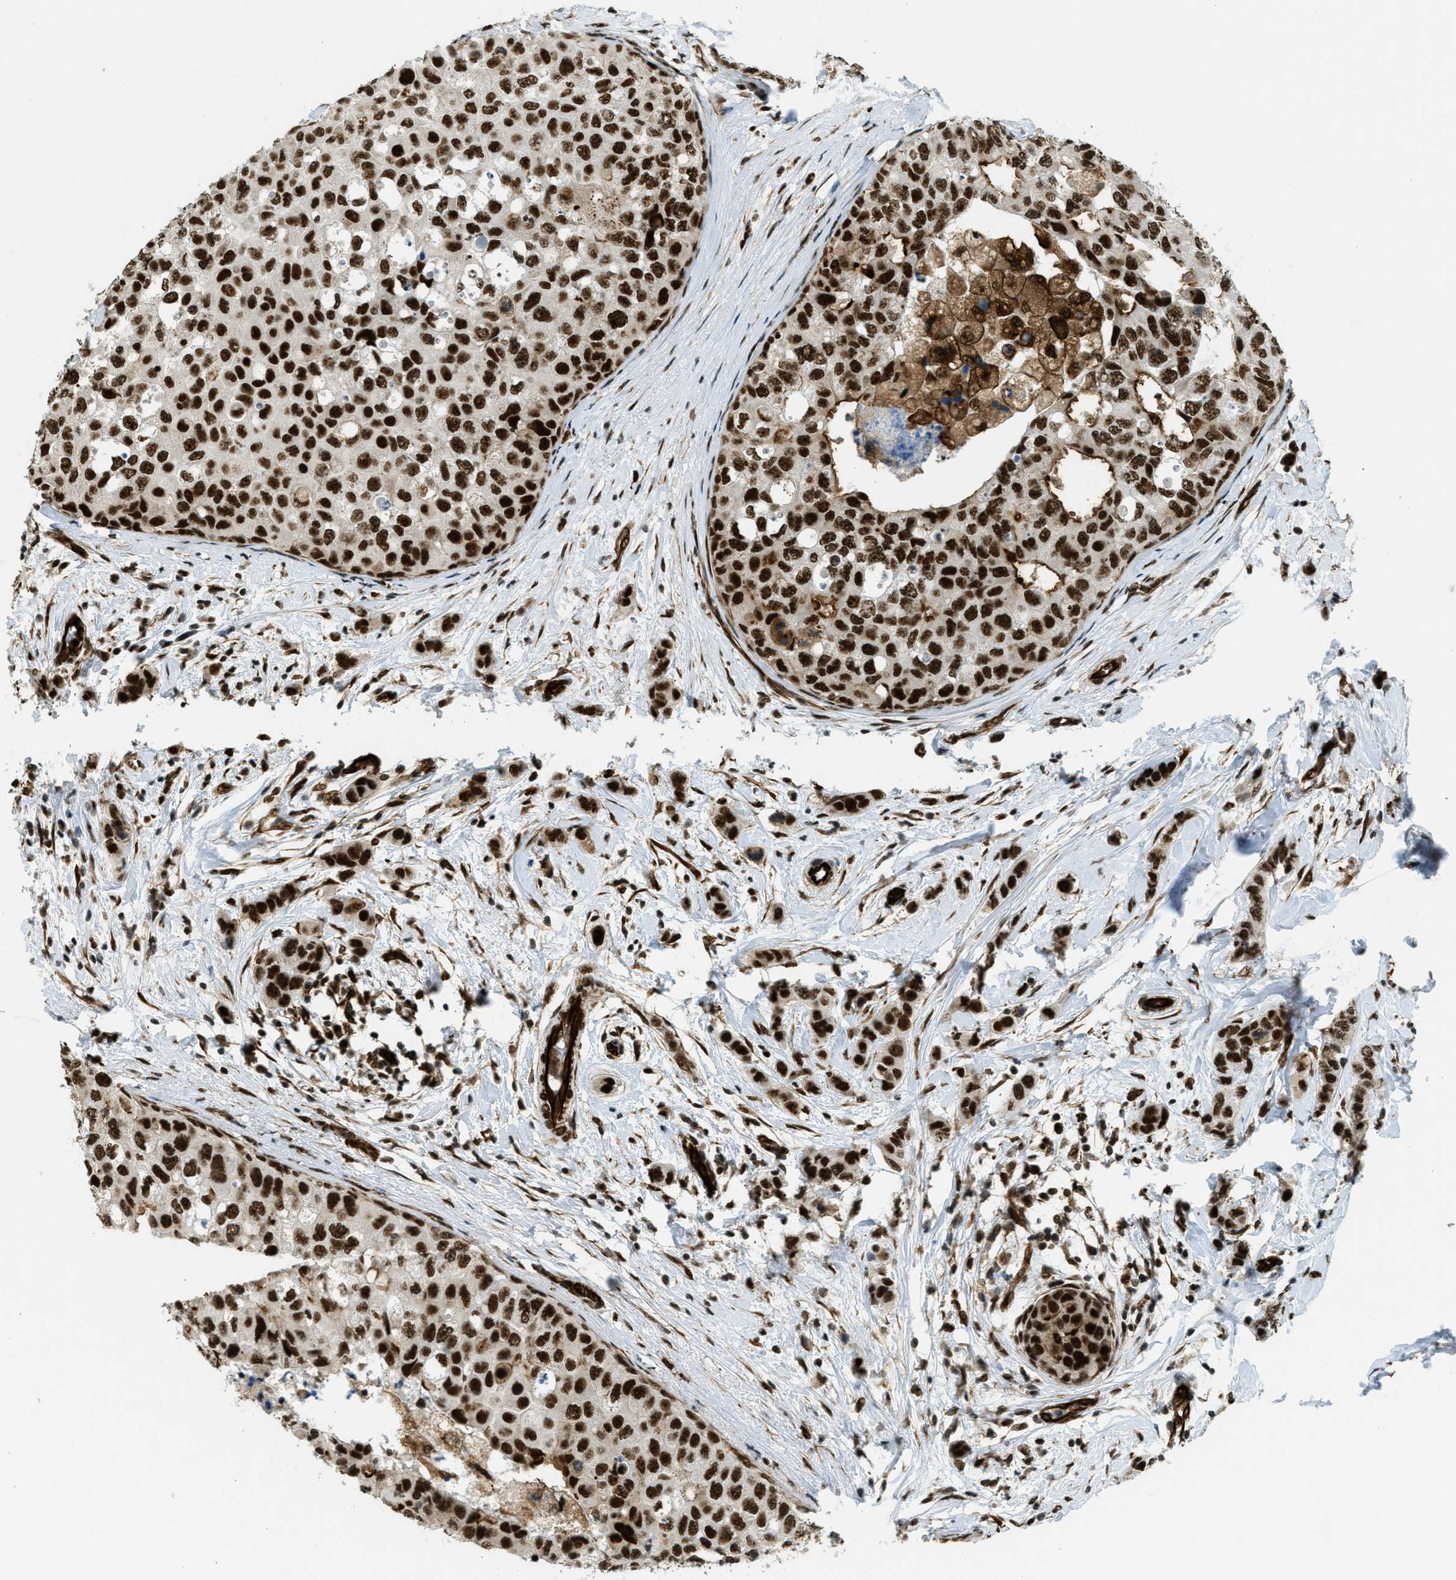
{"staining": {"intensity": "strong", "quantity": ">75%", "location": "nuclear"}, "tissue": "breast cancer", "cell_type": "Tumor cells", "image_type": "cancer", "snomed": [{"axis": "morphology", "description": "Duct carcinoma"}, {"axis": "topography", "description": "Breast"}], "caption": "IHC photomicrograph of neoplastic tissue: human breast intraductal carcinoma stained using IHC demonstrates high levels of strong protein expression localized specifically in the nuclear of tumor cells, appearing as a nuclear brown color.", "gene": "ZFR", "patient": {"sex": "female", "age": 50}}